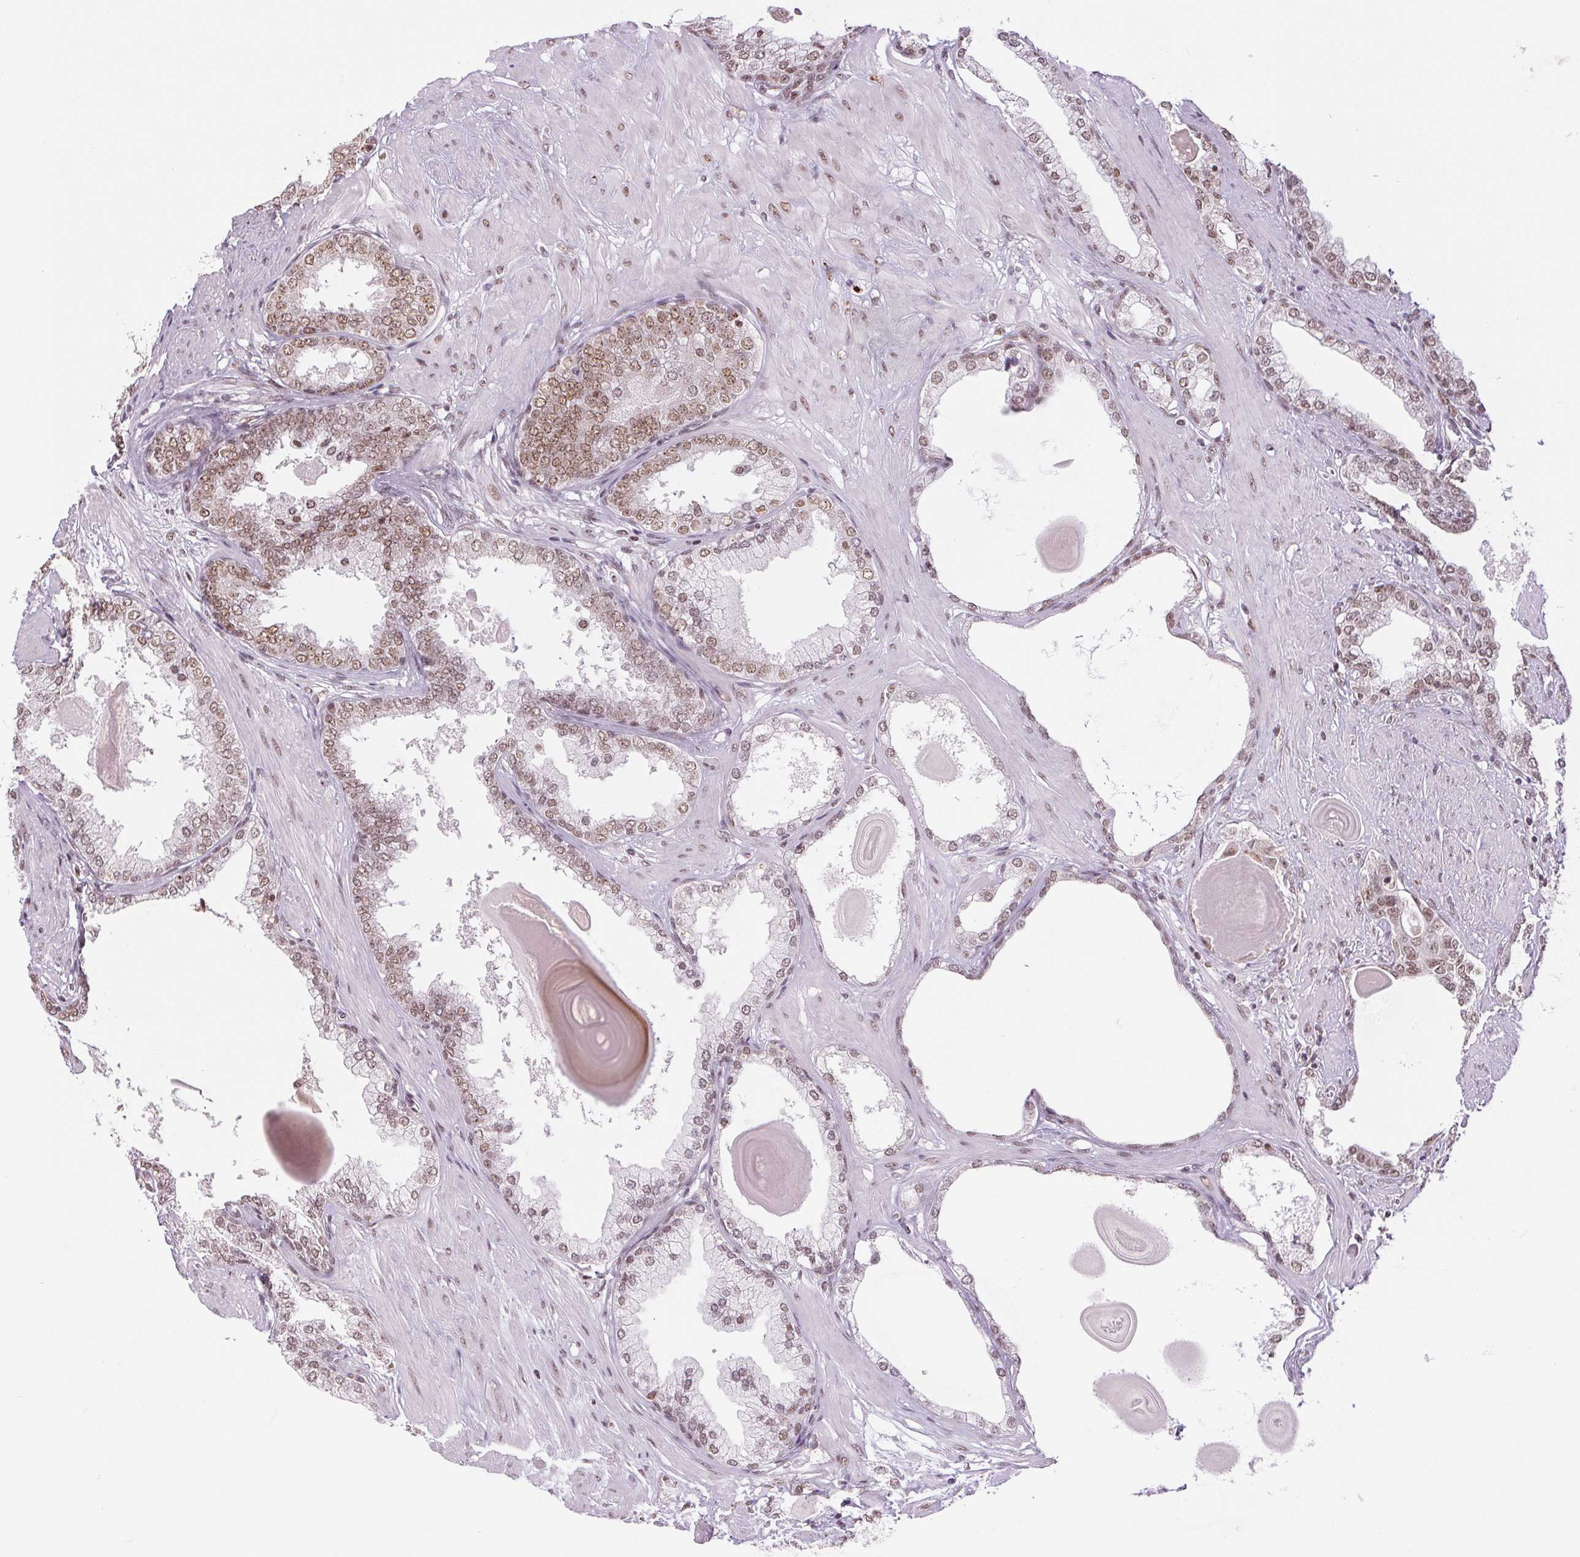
{"staining": {"intensity": "moderate", "quantity": ">75%", "location": "nuclear"}, "tissue": "prostate cancer", "cell_type": "Tumor cells", "image_type": "cancer", "snomed": [{"axis": "morphology", "description": "Adenocarcinoma, Low grade"}, {"axis": "topography", "description": "Prostate"}], "caption": "Approximately >75% of tumor cells in low-grade adenocarcinoma (prostate) demonstrate moderate nuclear protein expression as visualized by brown immunohistochemical staining.", "gene": "NFE2L1", "patient": {"sex": "male", "age": 64}}